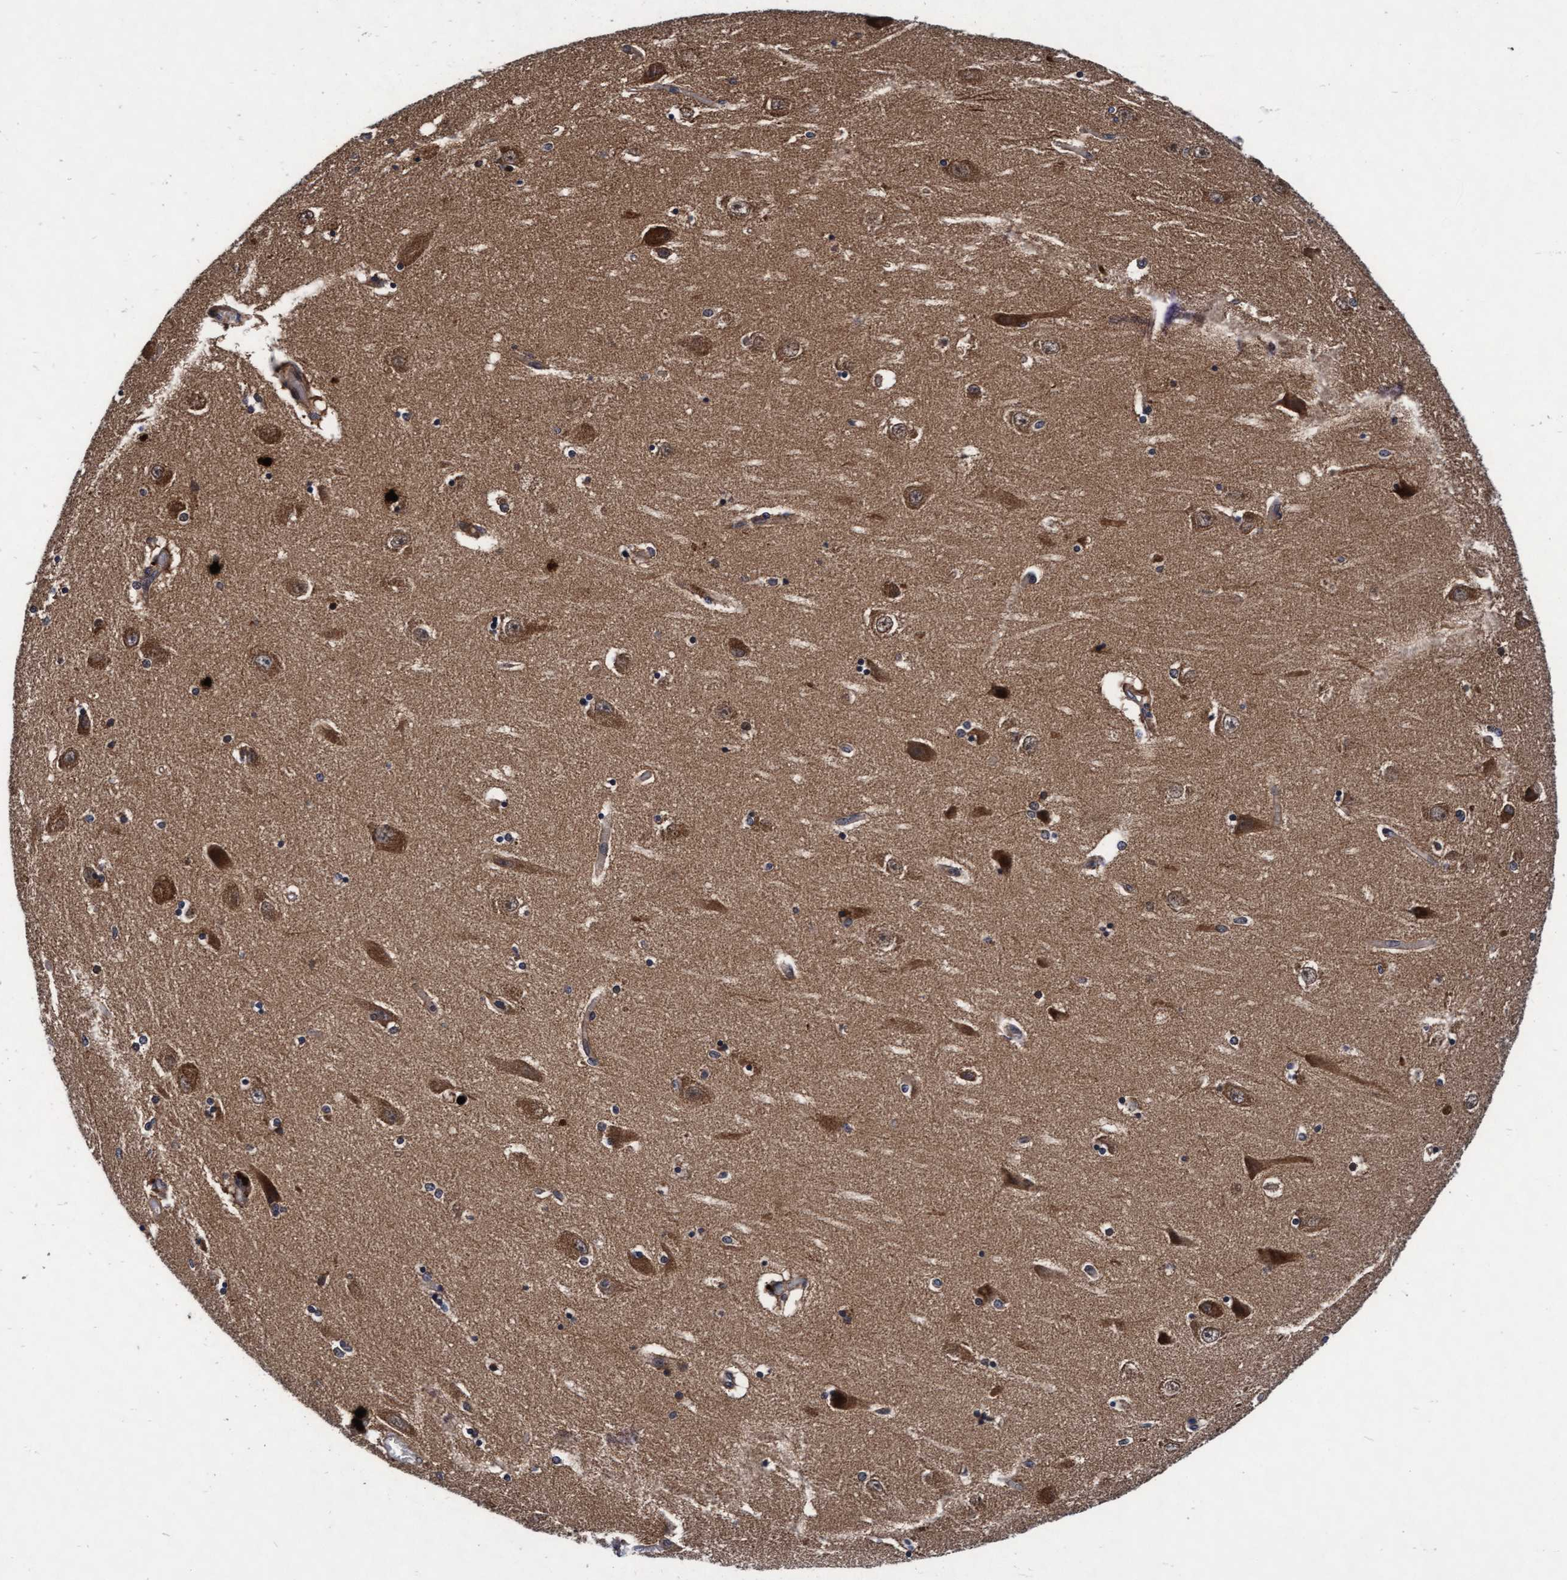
{"staining": {"intensity": "moderate", "quantity": "<25%", "location": "cytoplasmic/membranous"}, "tissue": "hippocampus", "cell_type": "Glial cells", "image_type": "normal", "snomed": [{"axis": "morphology", "description": "Normal tissue, NOS"}, {"axis": "topography", "description": "Hippocampus"}], "caption": "Brown immunohistochemical staining in unremarkable human hippocampus reveals moderate cytoplasmic/membranous staining in approximately <25% of glial cells.", "gene": "EFCAB13", "patient": {"sex": "female", "age": 54}}